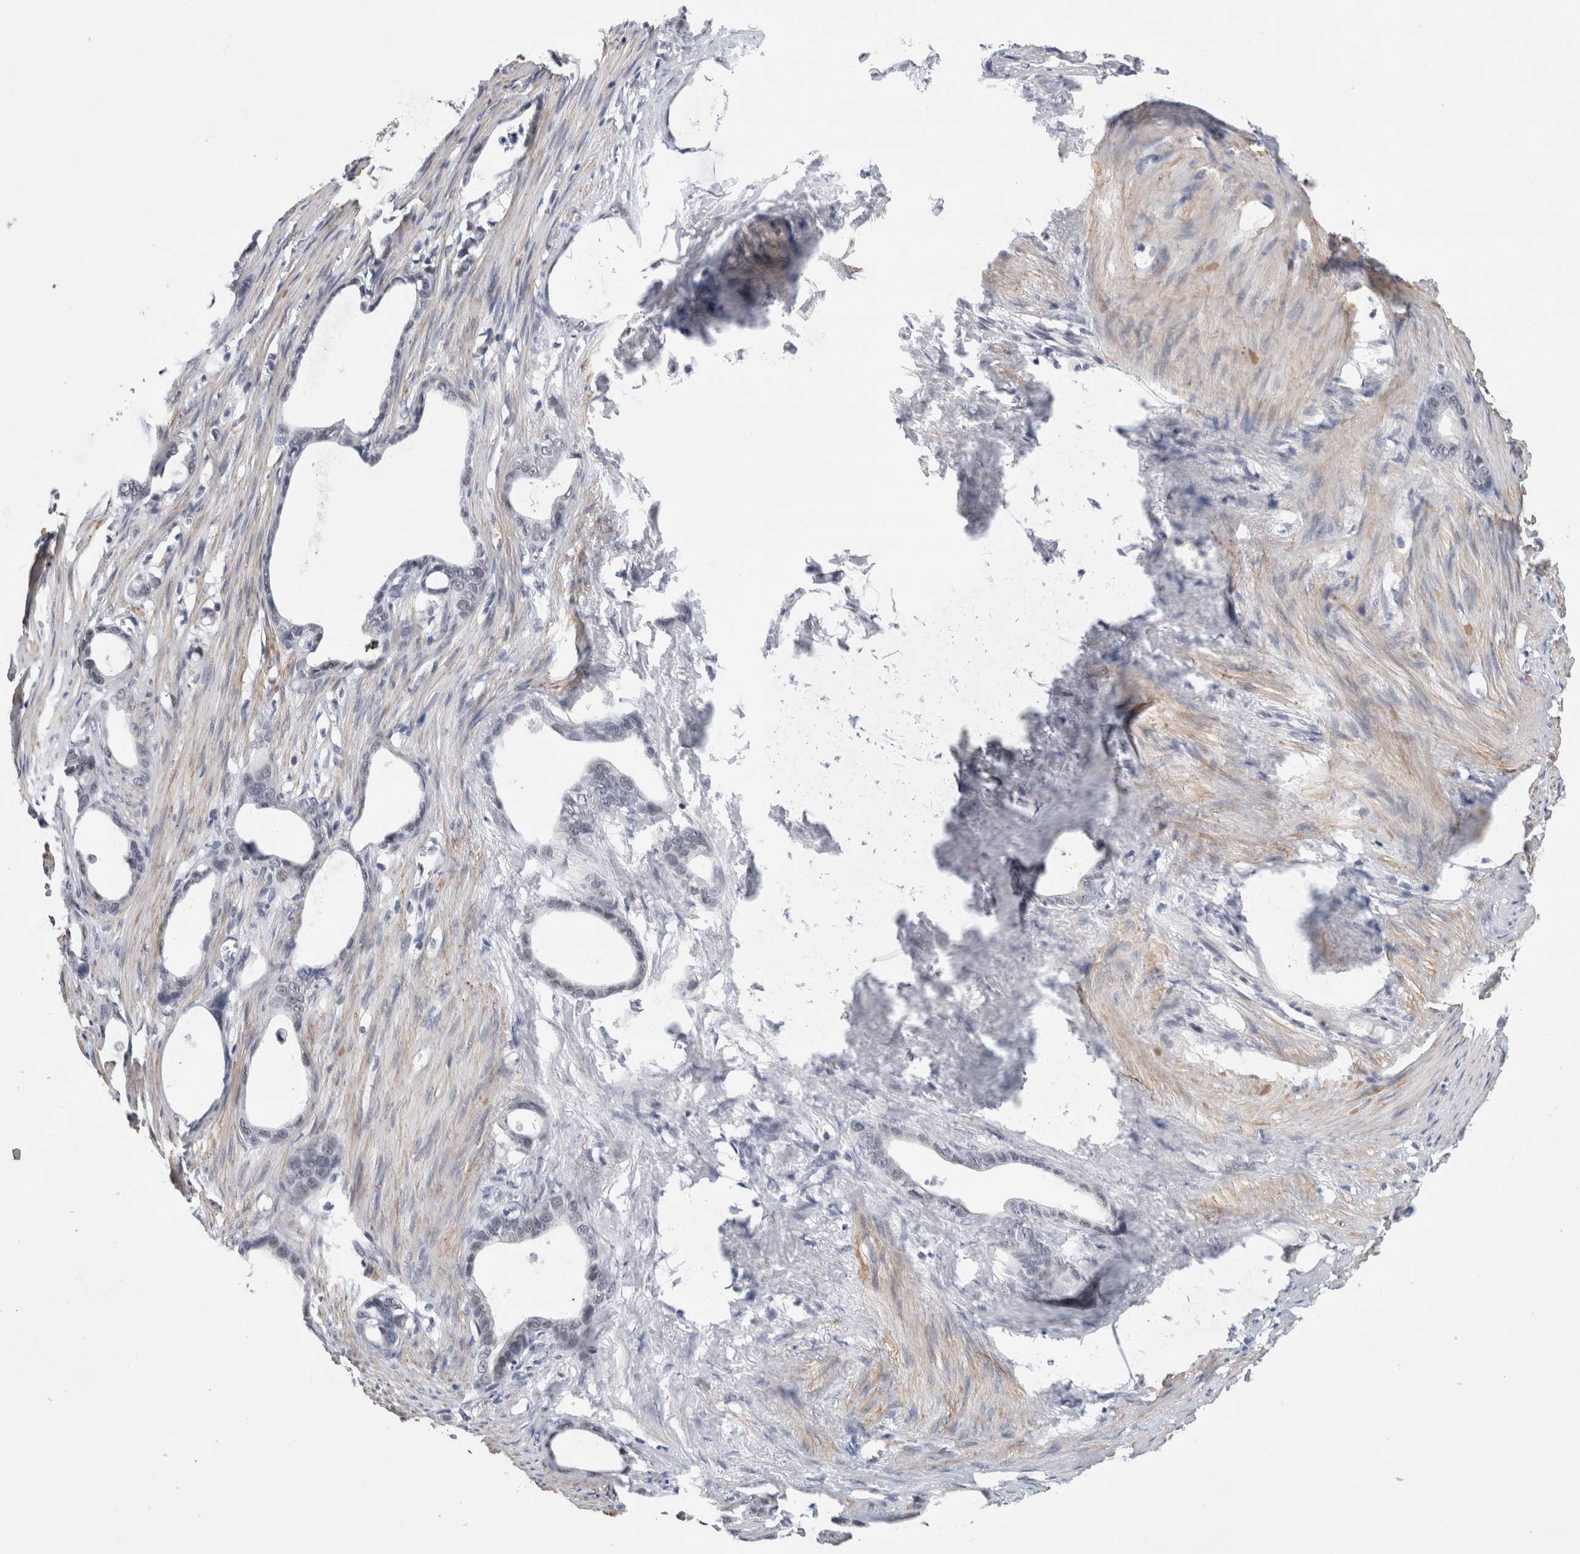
{"staining": {"intensity": "negative", "quantity": "none", "location": "none"}, "tissue": "stomach cancer", "cell_type": "Tumor cells", "image_type": "cancer", "snomed": [{"axis": "morphology", "description": "Adenocarcinoma, NOS"}, {"axis": "topography", "description": "Stomach"}], "caption": "The image reveals no staining of tumor cells in stomach cancer (adenocarcinoma). (IHC, brightfield microscopy, high magnification).", "gene": "KNL1", "patient": {"sex": "female", "age": 75}}